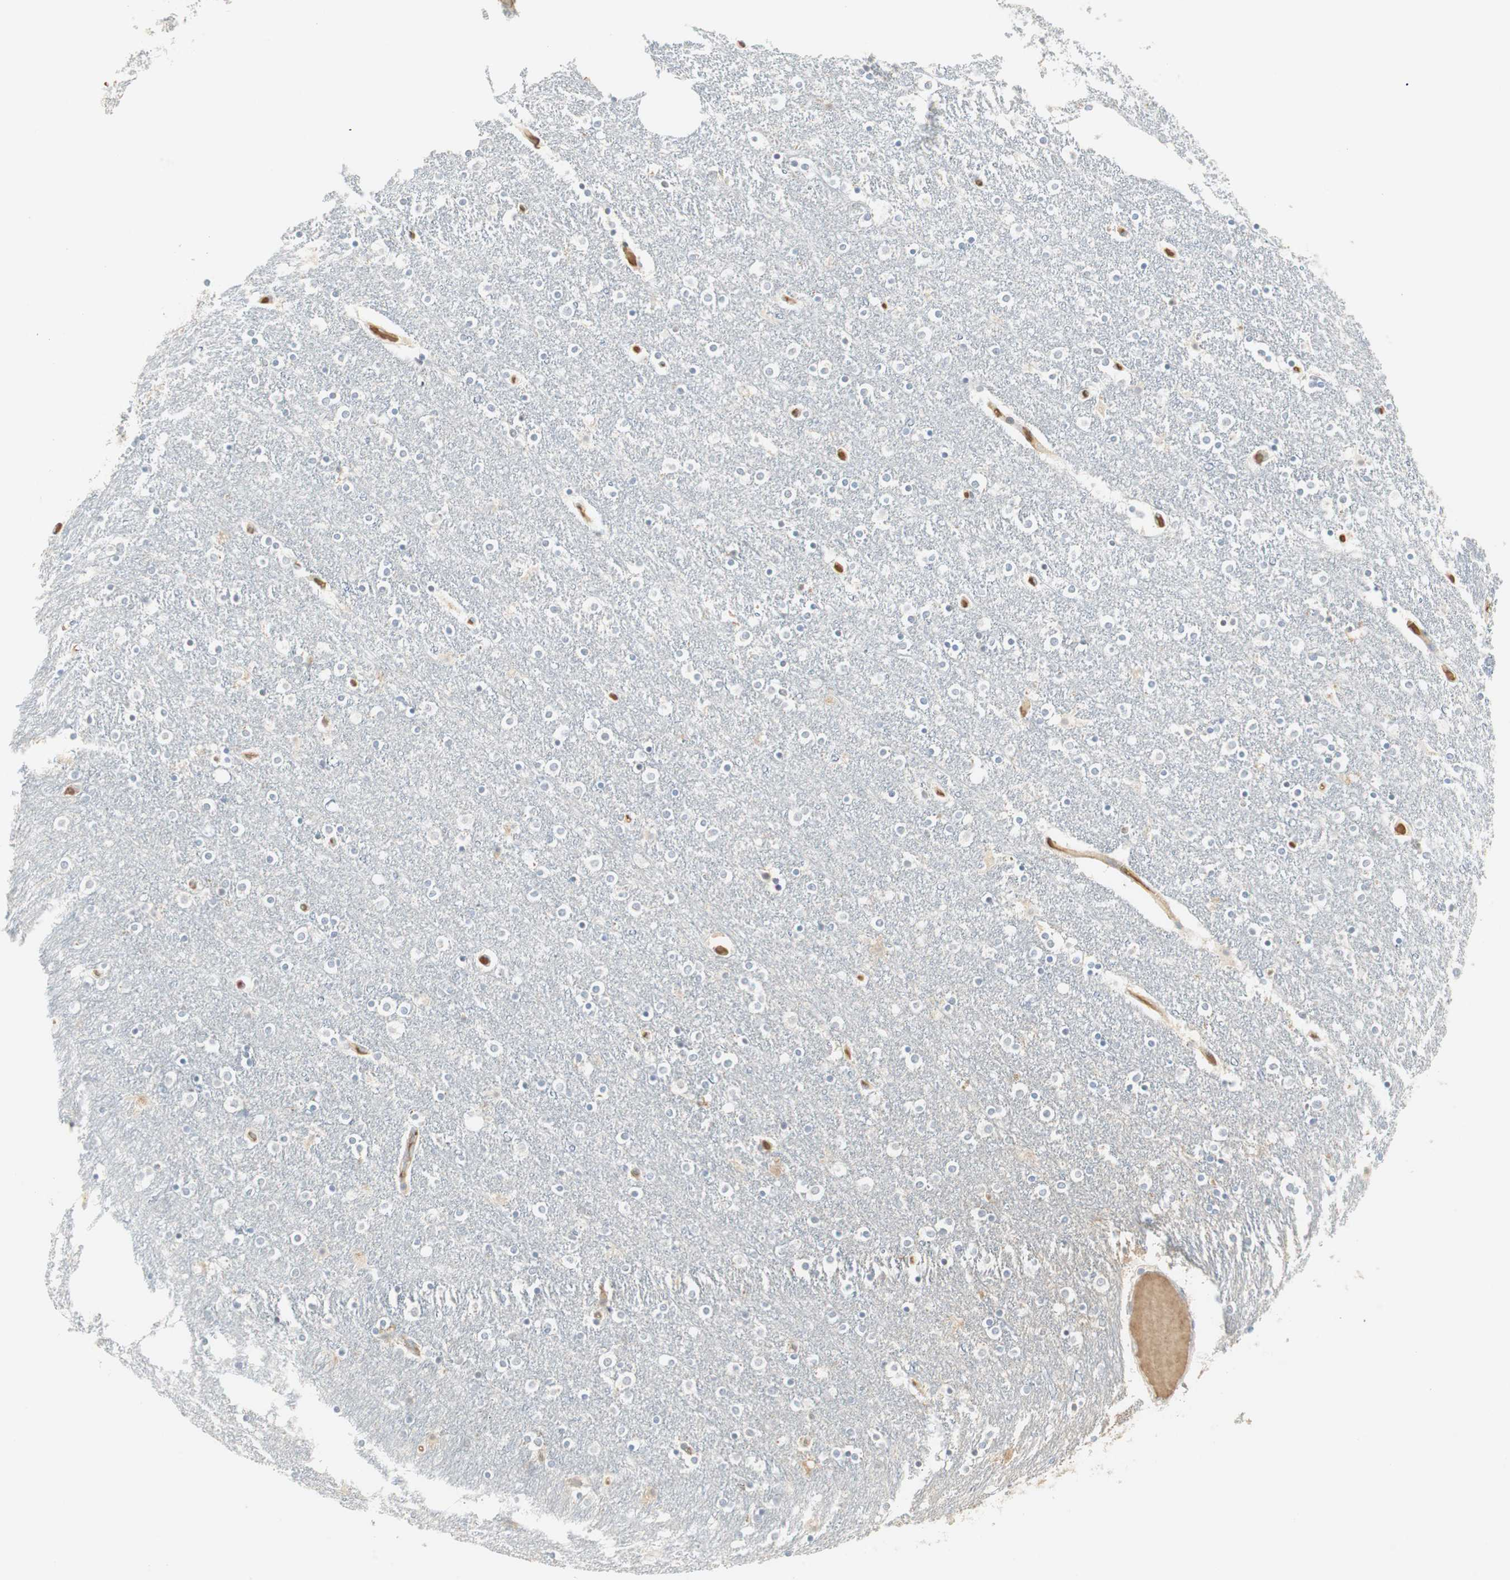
{"staining": {"intensity": "negative", "quantity": "none", "location": "none"}, "tissue": "caudate", "cell_type": "Glial cells", "image_type": "normal", "snomed": [{"axis": "morphology", "description": "Normal tissue, NOS"}, {"axis": "topography", "description": "Lateral ventricle wall"}], "caption": "Micrograph shows no protein positivity in glial cells of benign caudate. (DAB (3,3'-diaminobenzidine) immunohistochemistry with hematoxylin counter stain).", "gene": "RUNX2", "patient": {"sex": "female", "age": 54}}